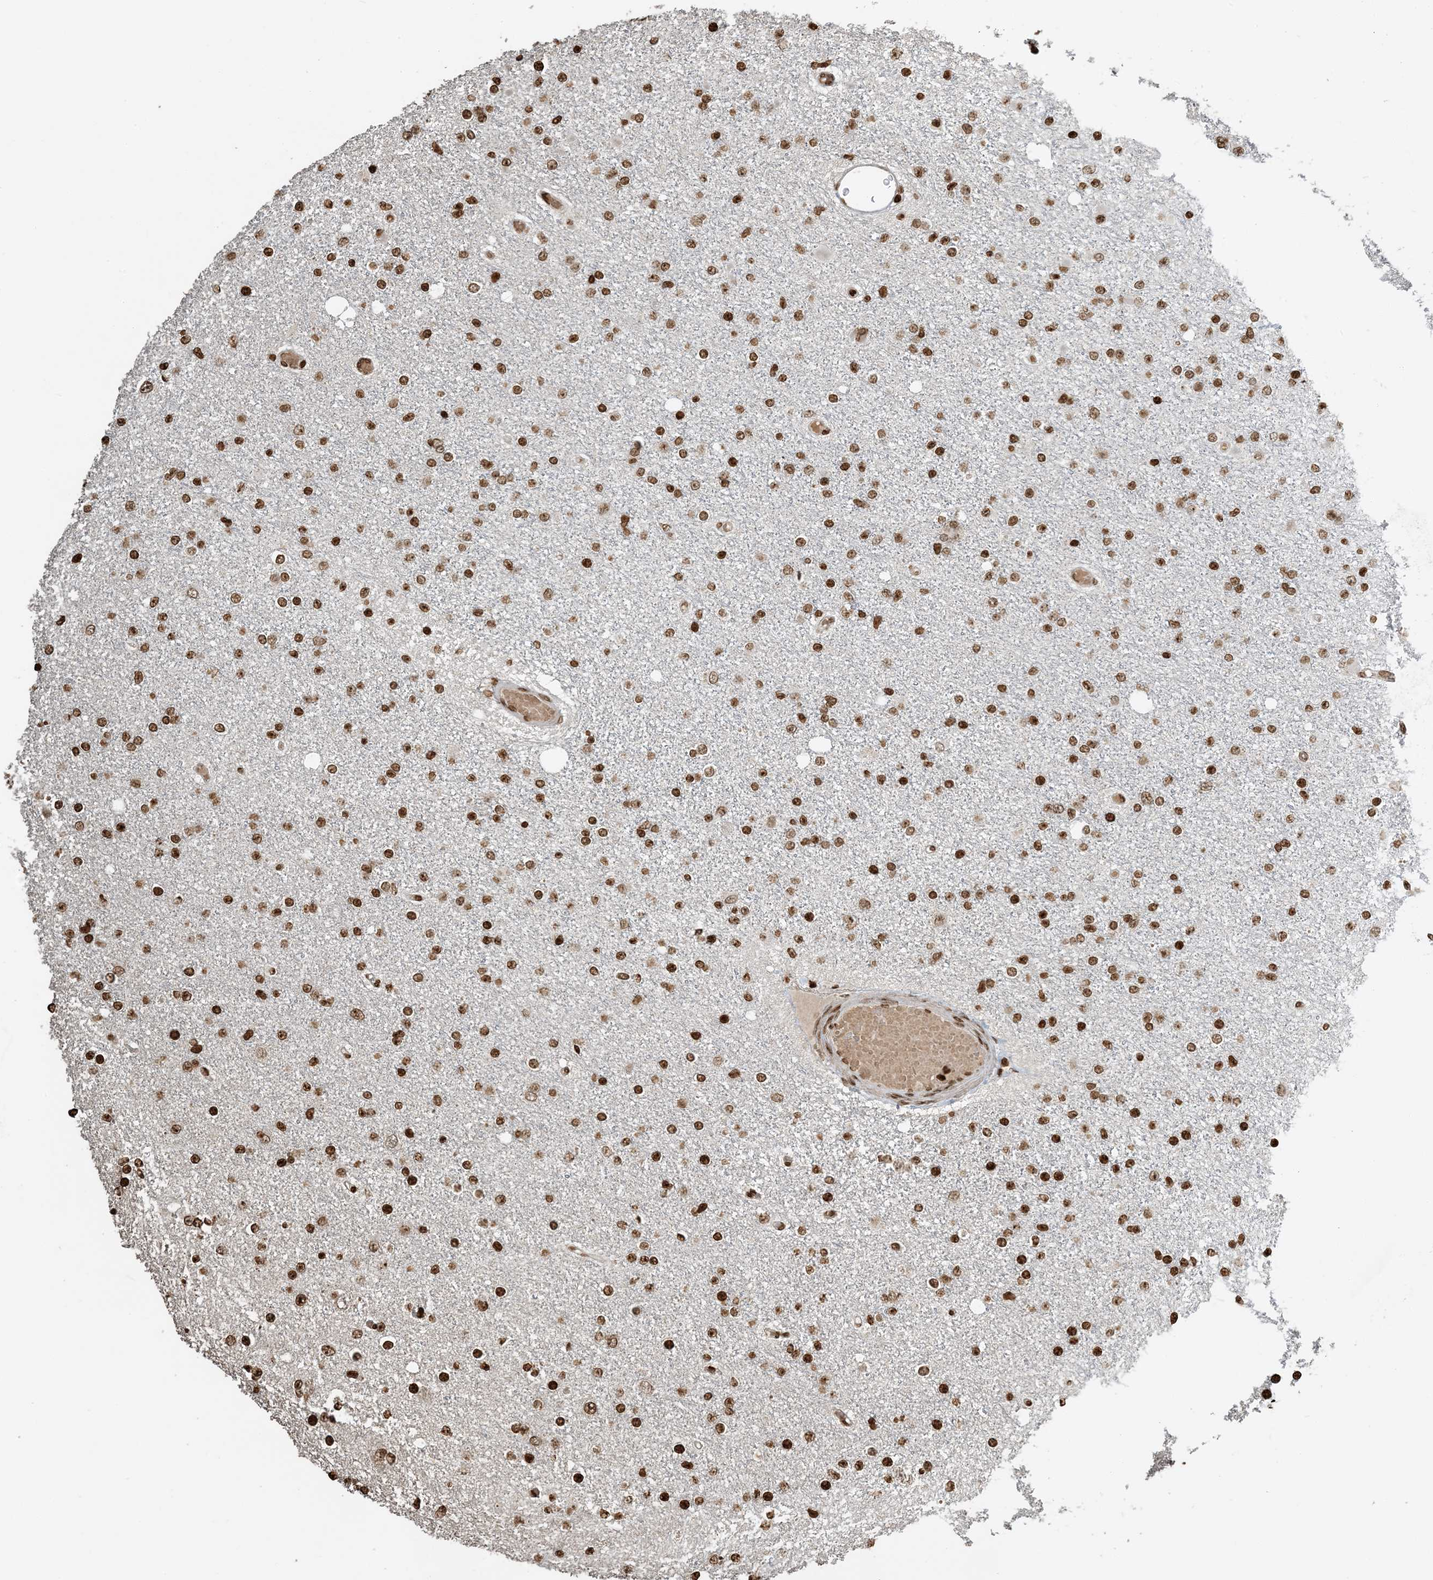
{"staining": {"intensity": "strong", "quantity": ">75%", "location": "nuclear"}, "tissue": "glioma", "cell_type": "Tumor cells", "image_type": "cancer", "snomed": [{"axis": "morphology", "description": "Glioma, malignant, Low grade"}, {"axis": "topography", "description": "Brain"}], "caption": "A brown stain highlights strong nuclear expression of a protein in human malignant low-grade glioma tumor cells.", "gene": "H3-3B", "patient": {"sex": "female", "age": 22}}